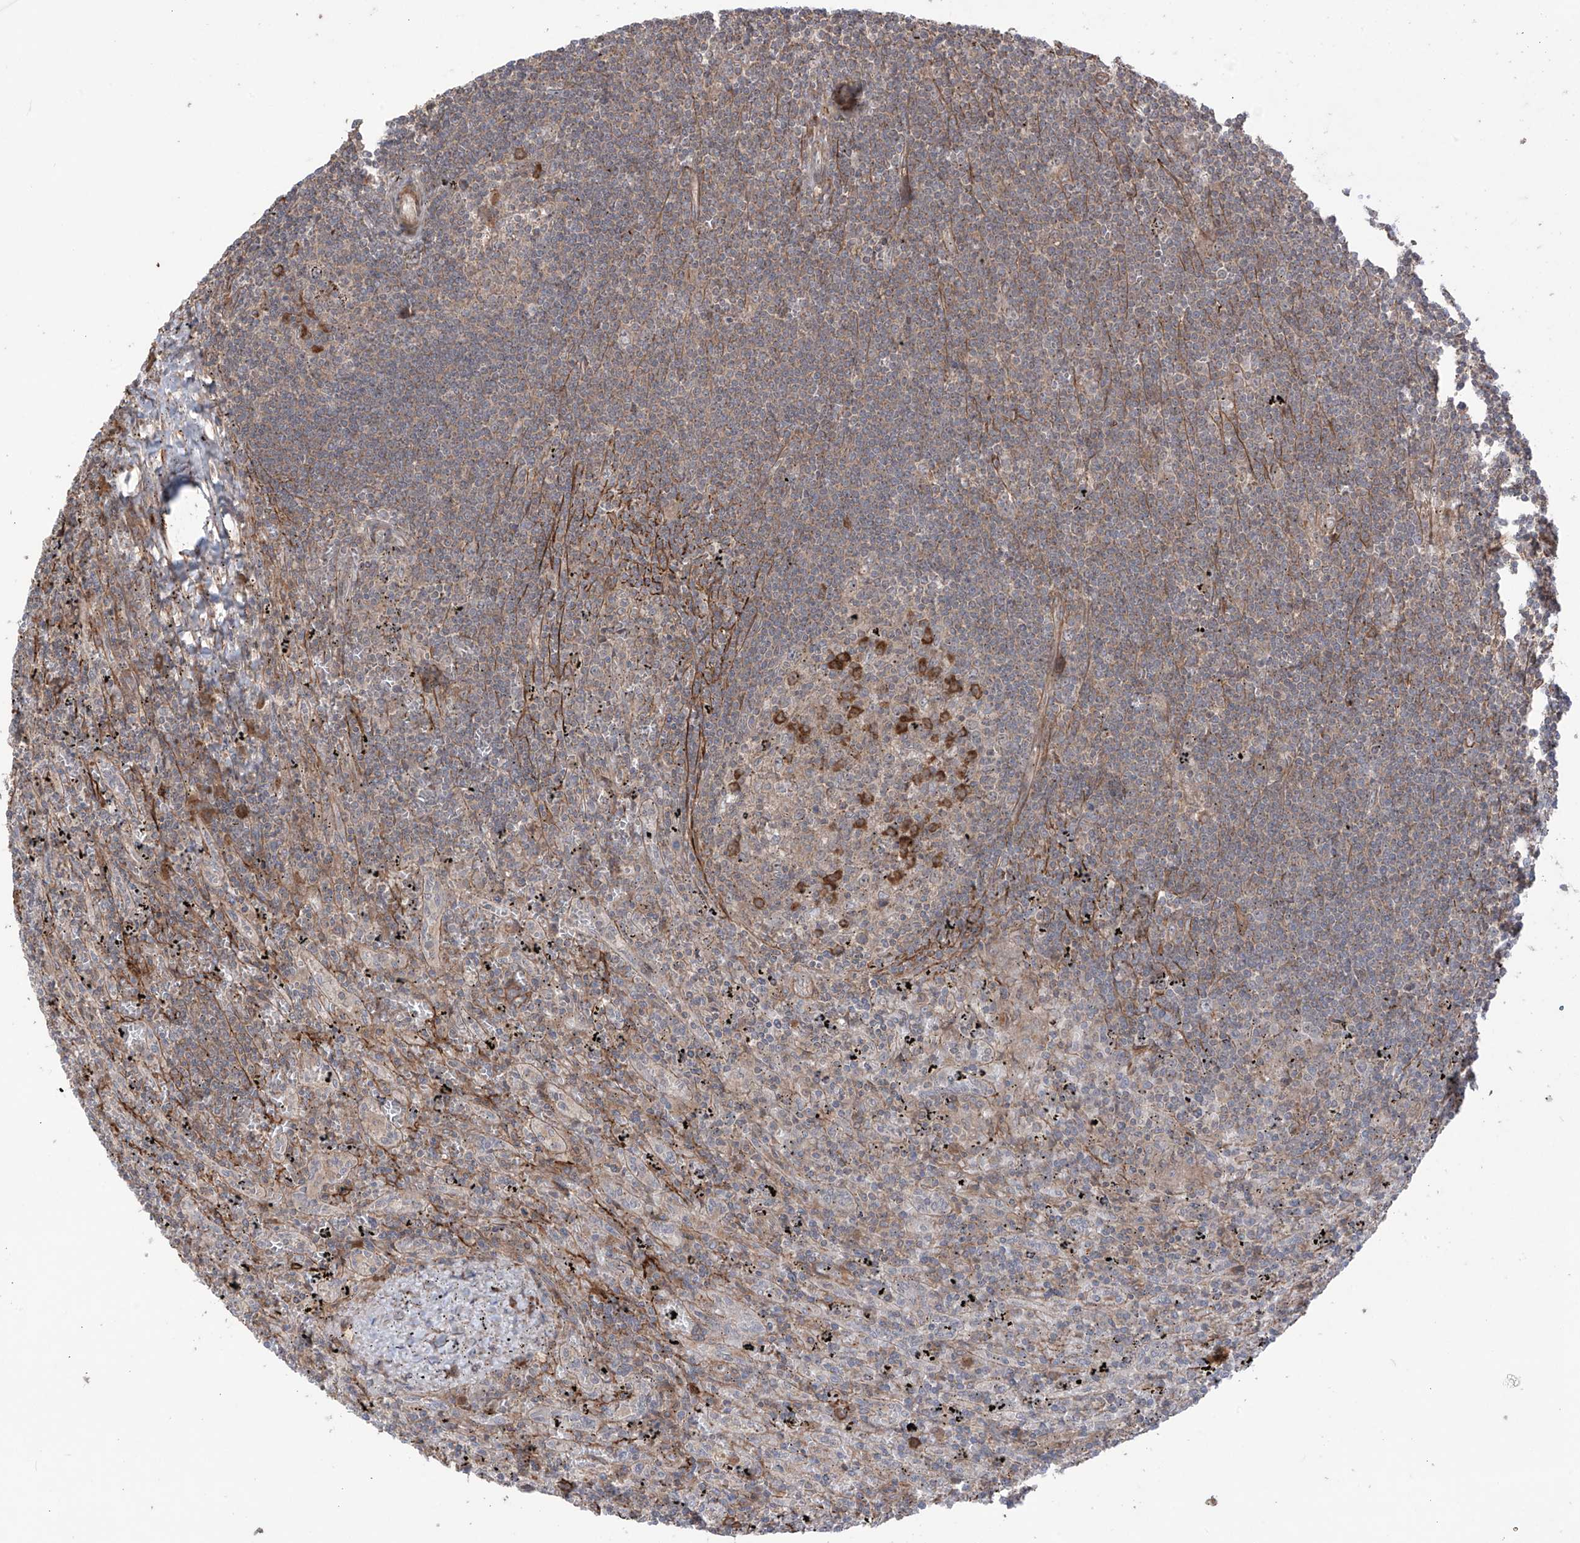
{"staining": {"intensity": "moderate", "quantity": "<25%", "location": "cytoplasmic/membranous"}, "tissue": "lymphoma", "cell_type": "Tumor cells", "image_type": "cancer", "snomed": [{"axis": "morphology", "description": "Malignant lymphoma, non-Hodgkin's type, Low grade"}, {"axis": "topography", "description": "Spleen"}], "caption": "Lymphoma stained with a brown dye exhibits moderate cytoplasmic/membranous positive positivity in about <25% of tumor cells.", "gene": "LRRC74A", "patient": {"sex": "male", "age": 76}}